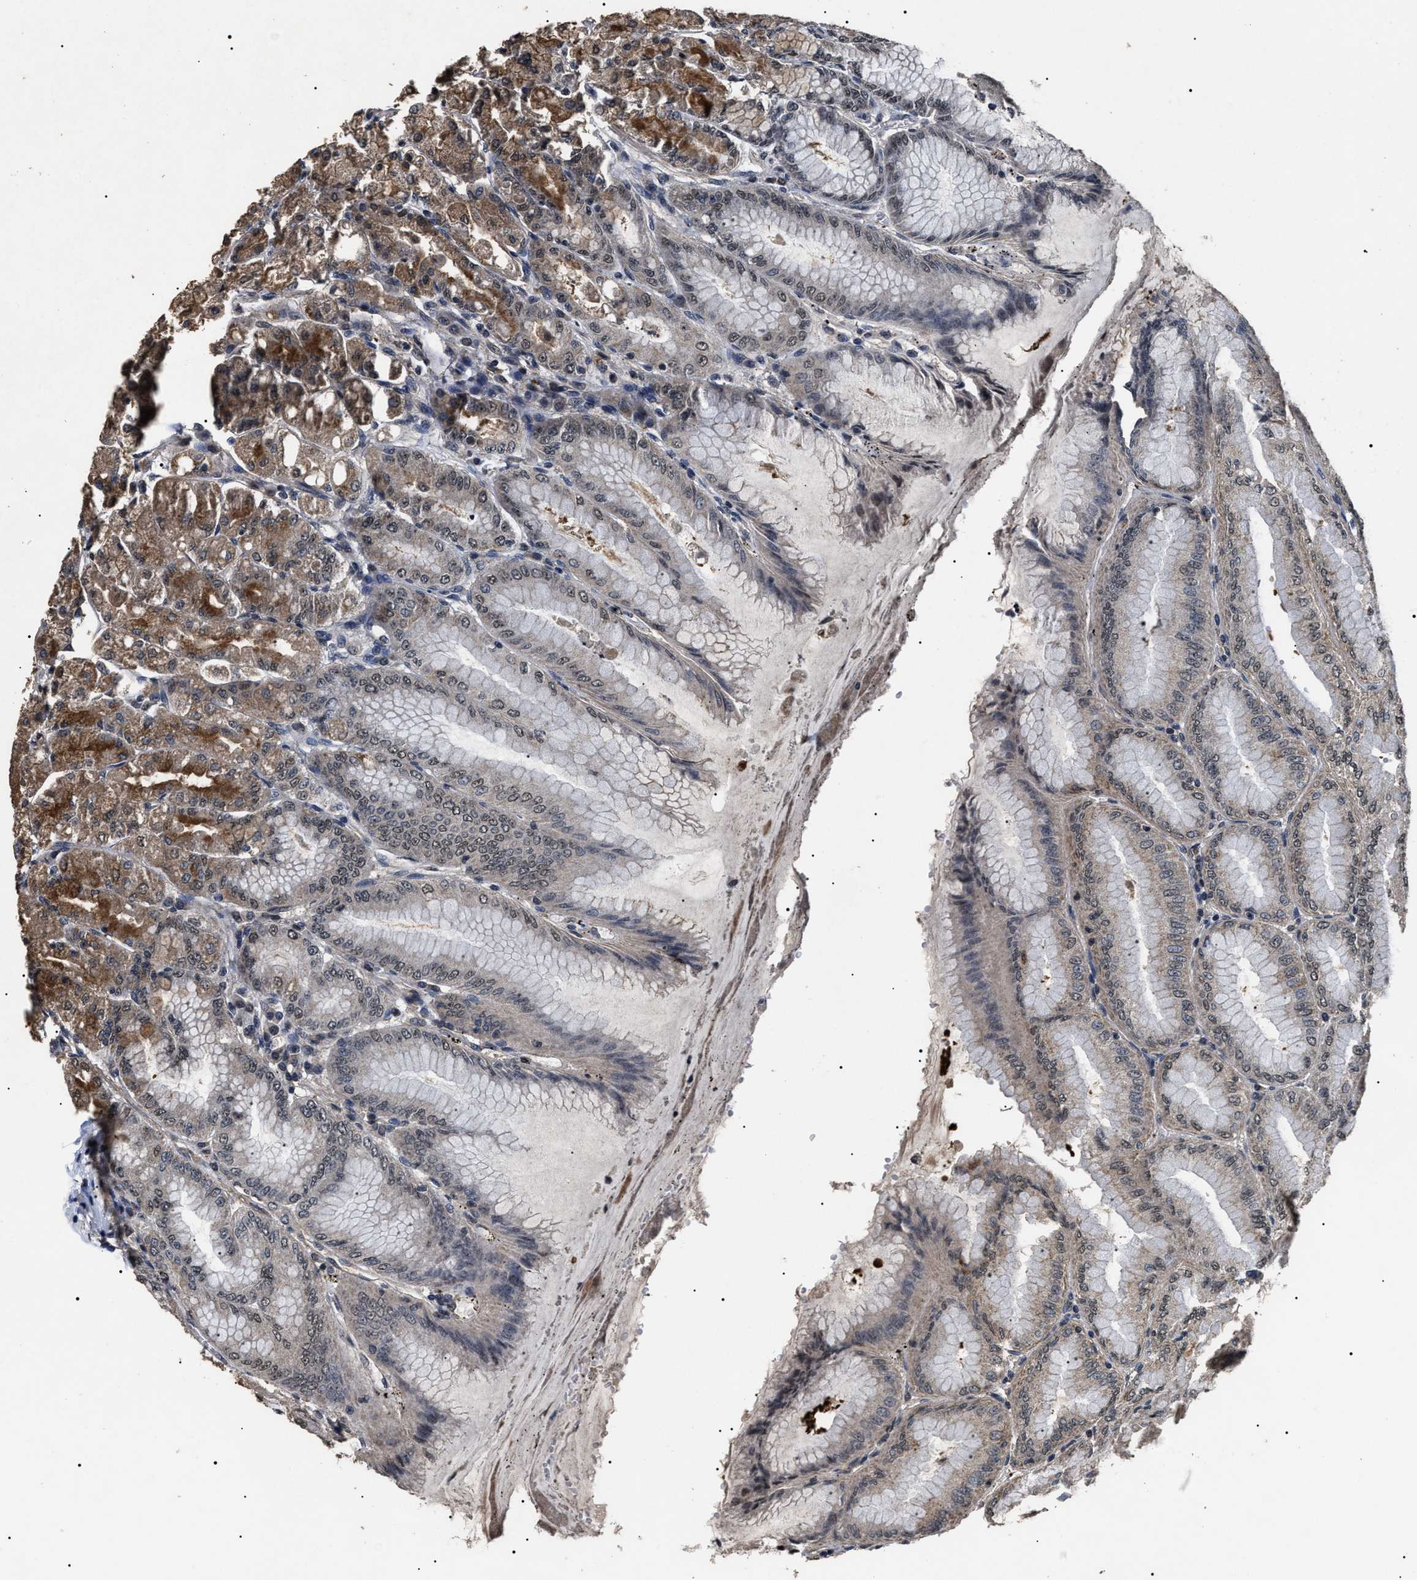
{"staining": {"intensity": "moderate", "quantity": ">75%", "location": "cytoplasmic/membranous,nuclear"}, "tissue": "stomach", "cell_type": "Glandular cells", "image_type": "normal", "snomed": [{"axis": "morphology", "description": "Normal tissue, NOS"}, {"axis": "topography", "description": "Stomach, lower"}], "caption": "IHC histopathology image of normal stomach: stomach stained using IHC displays medium levels of moderate protein expression localized specifically in the cytoplasmic/membranous,nuclear of glandular cells, appearing as a cytoplasmic/membranous,nuclear brown color.", "gene": "ANP32E", "patient": {"sex": "male", "age": 71}}